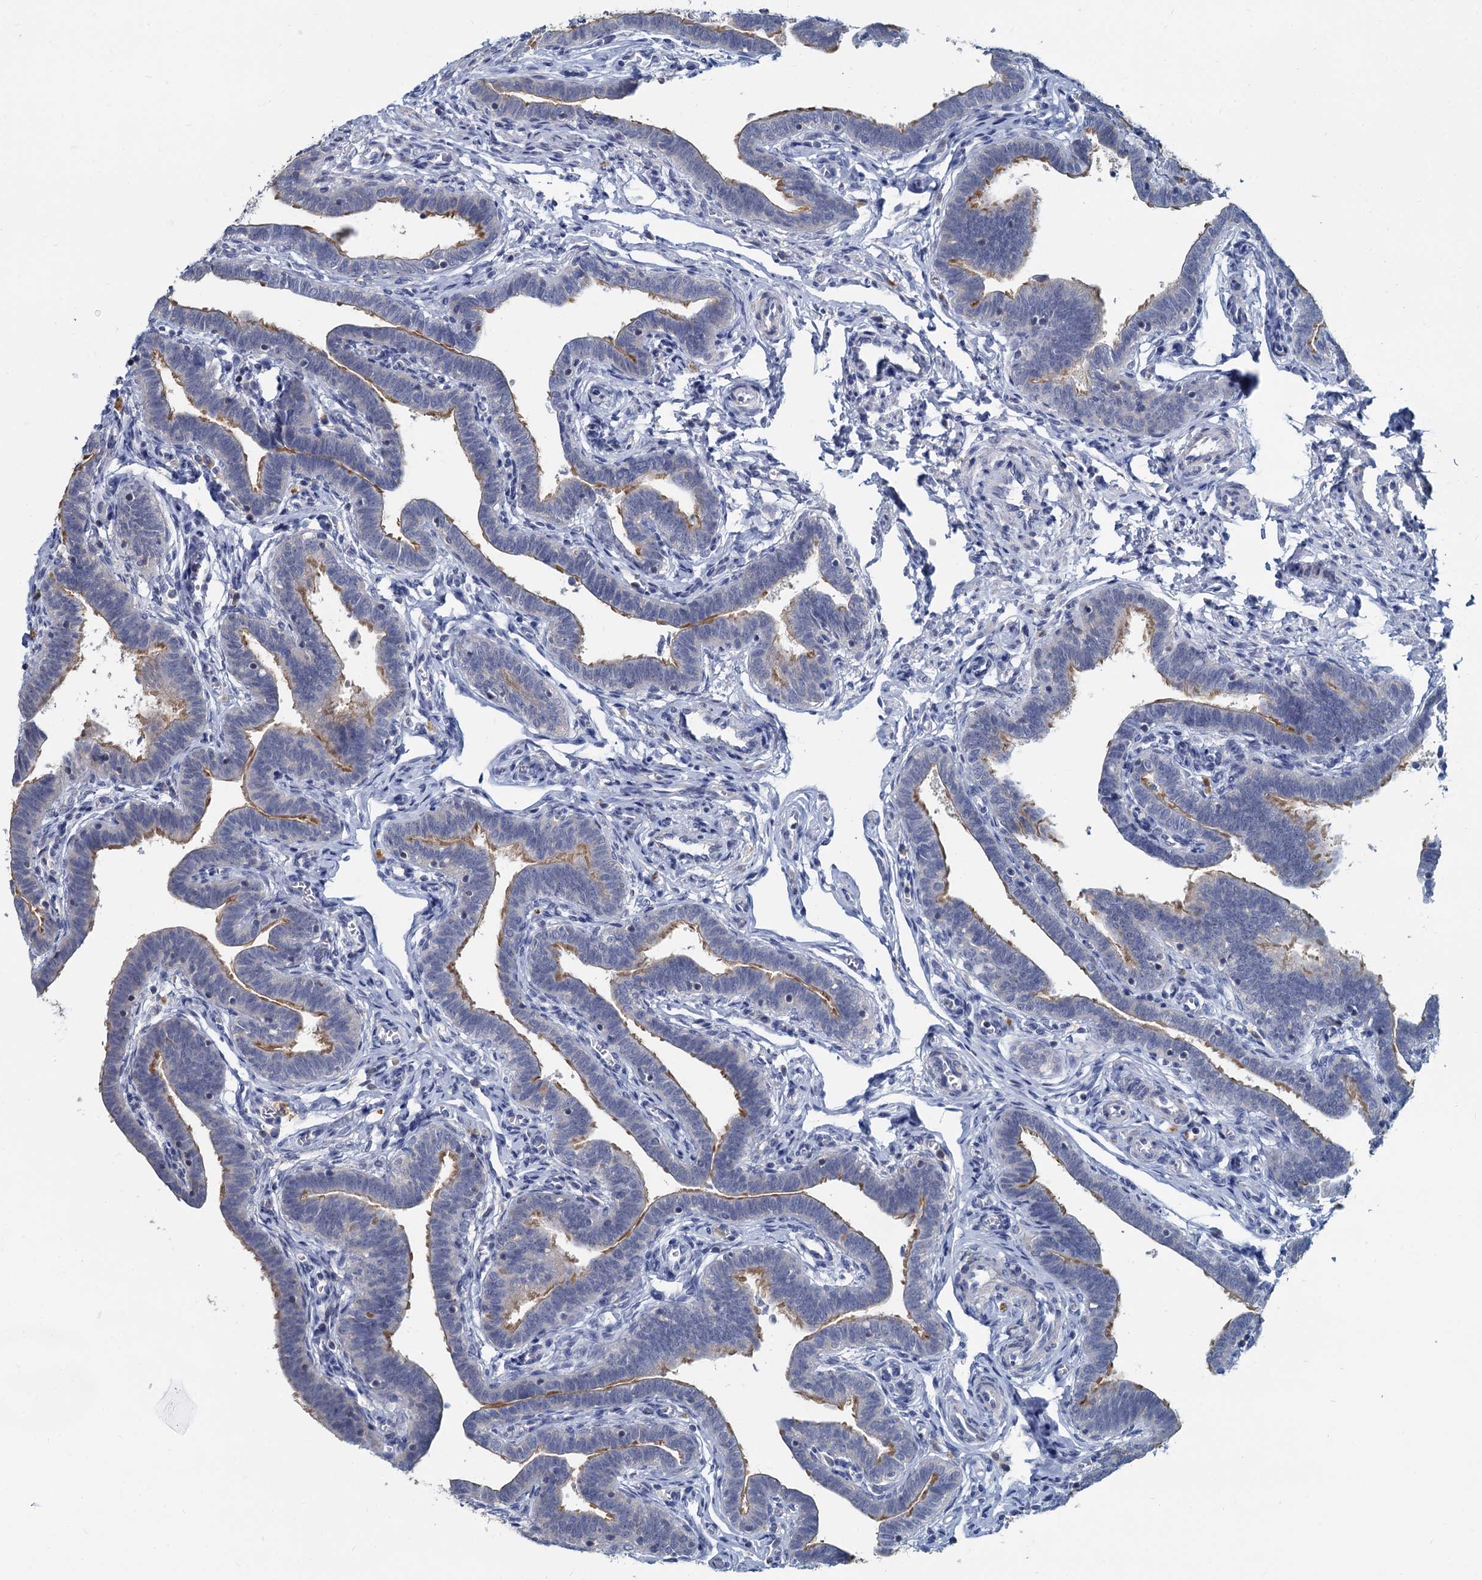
{"staining": {"intensity": "moderate", "quantity": "<25%", "location": "cytoplasmic/membranous"}, "tissue": "fallopian tube", "cell_type": "Glandular cells", "image_type": "normal", "snomed": [{"axis": "morphology", "description": "Normal tissue, NOS"}, {"axis": "topography", "description": "Fallopian tube"}], "caption": "A histopathology image of human fallopian tube stained for a protein reveals moderate cytoplasmic/membranous brown staining in glandular cells. (IHC, brightfield microscopy, high magnification).", "gene": "ACSM3", "patient": {"sex": "female", "age": 36}}